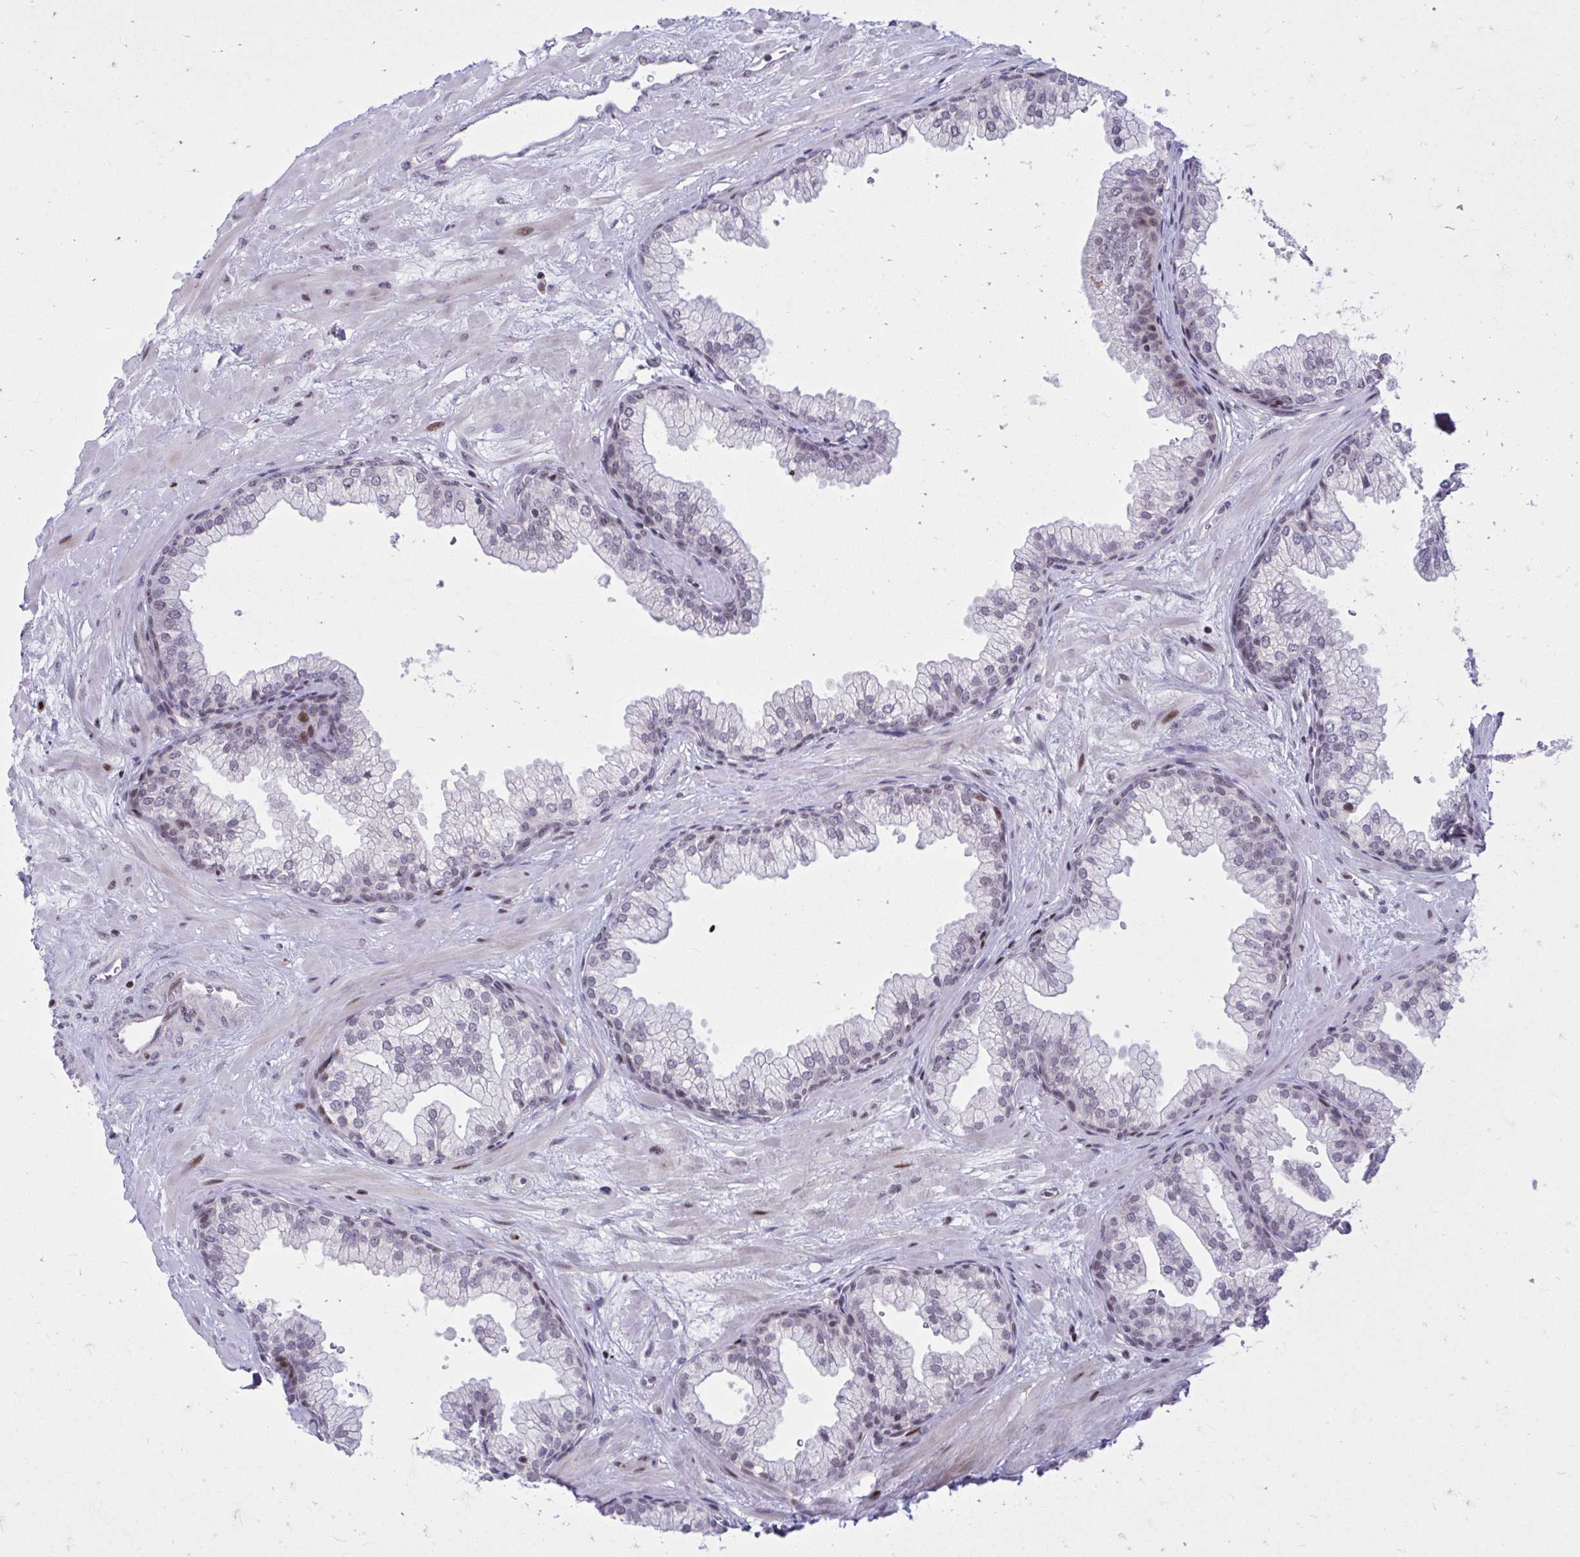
{"staining": {"intensity": "moderate", "quantity": "<25%", "location": "nuclear"}, "tissue": "prostate", "cell_type": "Glandular cells", "image_type": "normal", "snomed": [{"axis": "morphology", "description": "Normal tissue, NOS"}, {"axis": "topography", "description": "Prostate"}, {"axis": "topography", "description": "Peripheral nerve tissue"}], "caption": "Immunohistochemistry staining of benign prostate, which reveals low levels of moderate nuclear positivity in about <25% of glandular cells indicating moderate nuclear protein staining. The staining was performed using DAB (brown) for protein detection and nuclei were counterstained in hematoxylin (blue).", "gene": "C14orf39", "patient": {"sex": "male", "age": 61}}